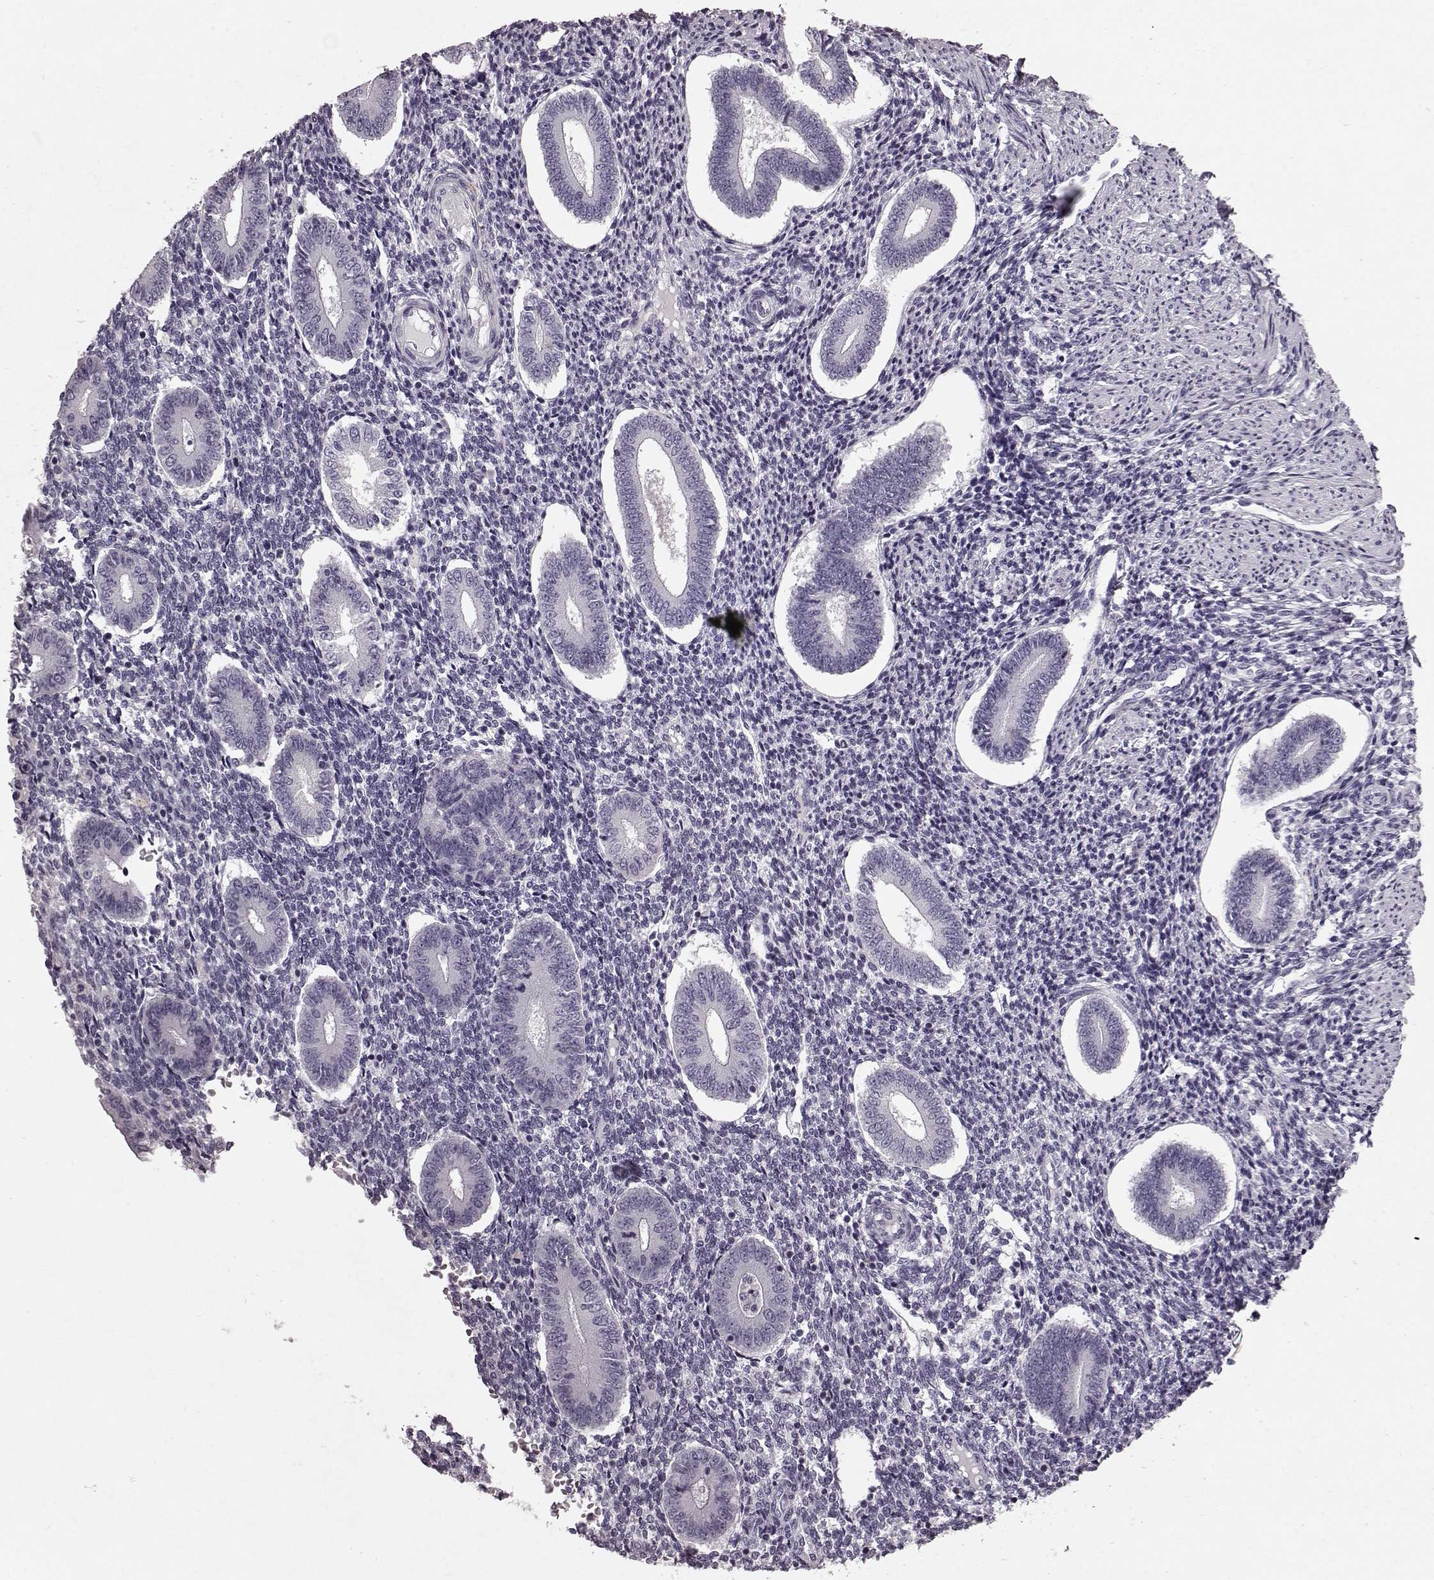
{"staining": {"intensity": "negative", "quantity": "none", "location": "none"}, "tissue": "endometrium", "cell_type": "Cells in endometrial stroma", "image_type": "normal", "snomed": [{"axis": "morphology", "description": "Normal tissue, NOS"}, {"axis": "topography", "description": "Endometrium"}], "caption": "Cells in endometrial stroma show no significant positivity in normal endometrium. (DAB IHC, high magnification).", "gene": "CST7", "patient": {"sex": "female", "age": 40}}